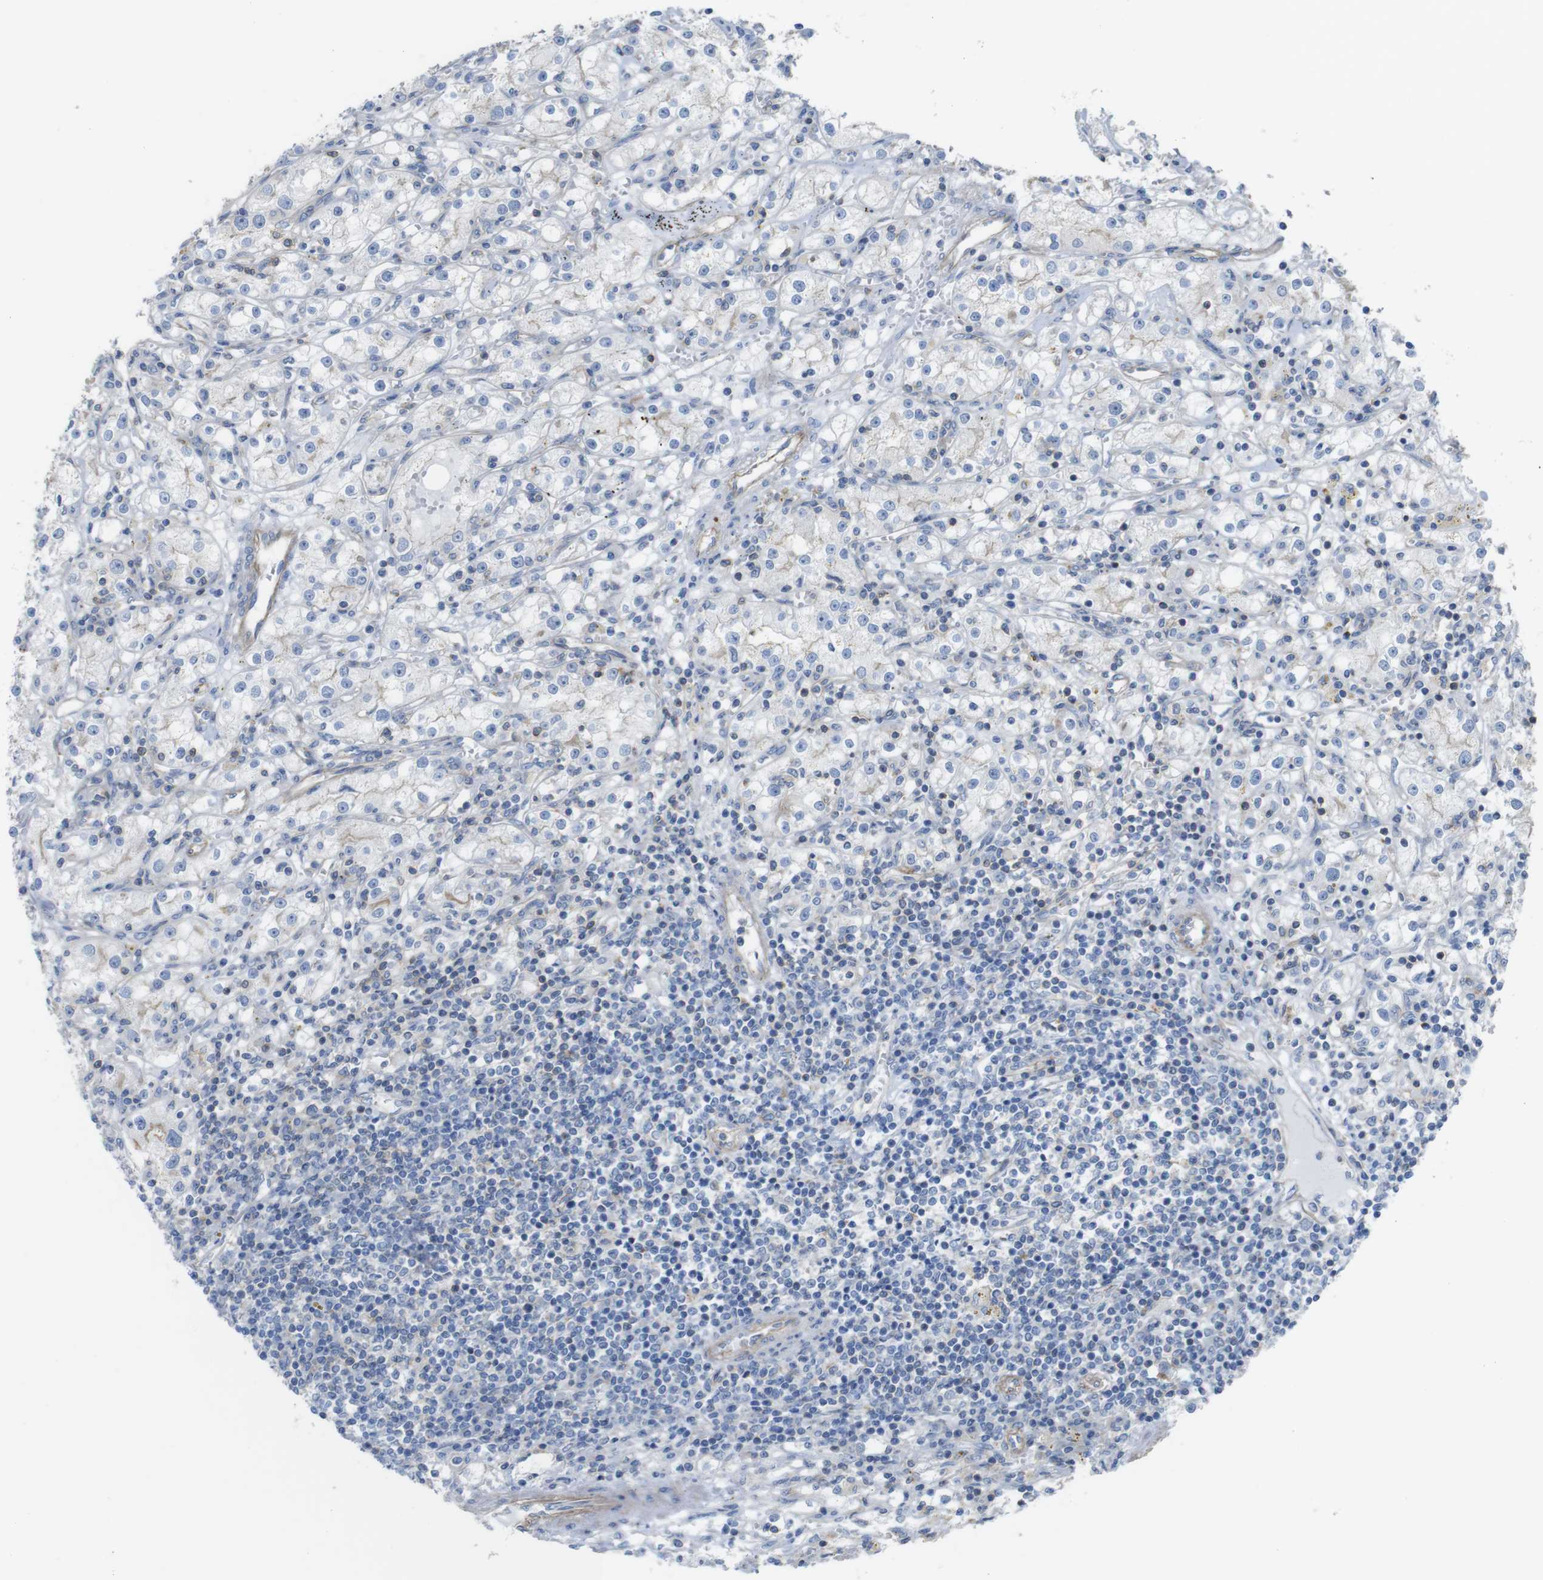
{"staining": {"intensity": "weak", "quantity": "<25%", "location": "cytoplasmic/membranous"}, "tissue": "renal cancer", "cell_type": "Tumor cells", "image_type": "cancer", "snomed": [{"axis": "morphology", "description": "Adenocarcinoma, NOS"}, {"axis": "topography", "description": "Kidney"}], "caption": "DAB (3,3'-diaminobenzidine) immunohistochemical staining of human renal adenocarcinoma displays no significant expression in tumor cells. (Brightfield microscopy of DAB (3,3'-diaminobenzidine) IHC at high magnification).", "gene": "PREX2", "patient": {"sex": "male", "age": 56}}